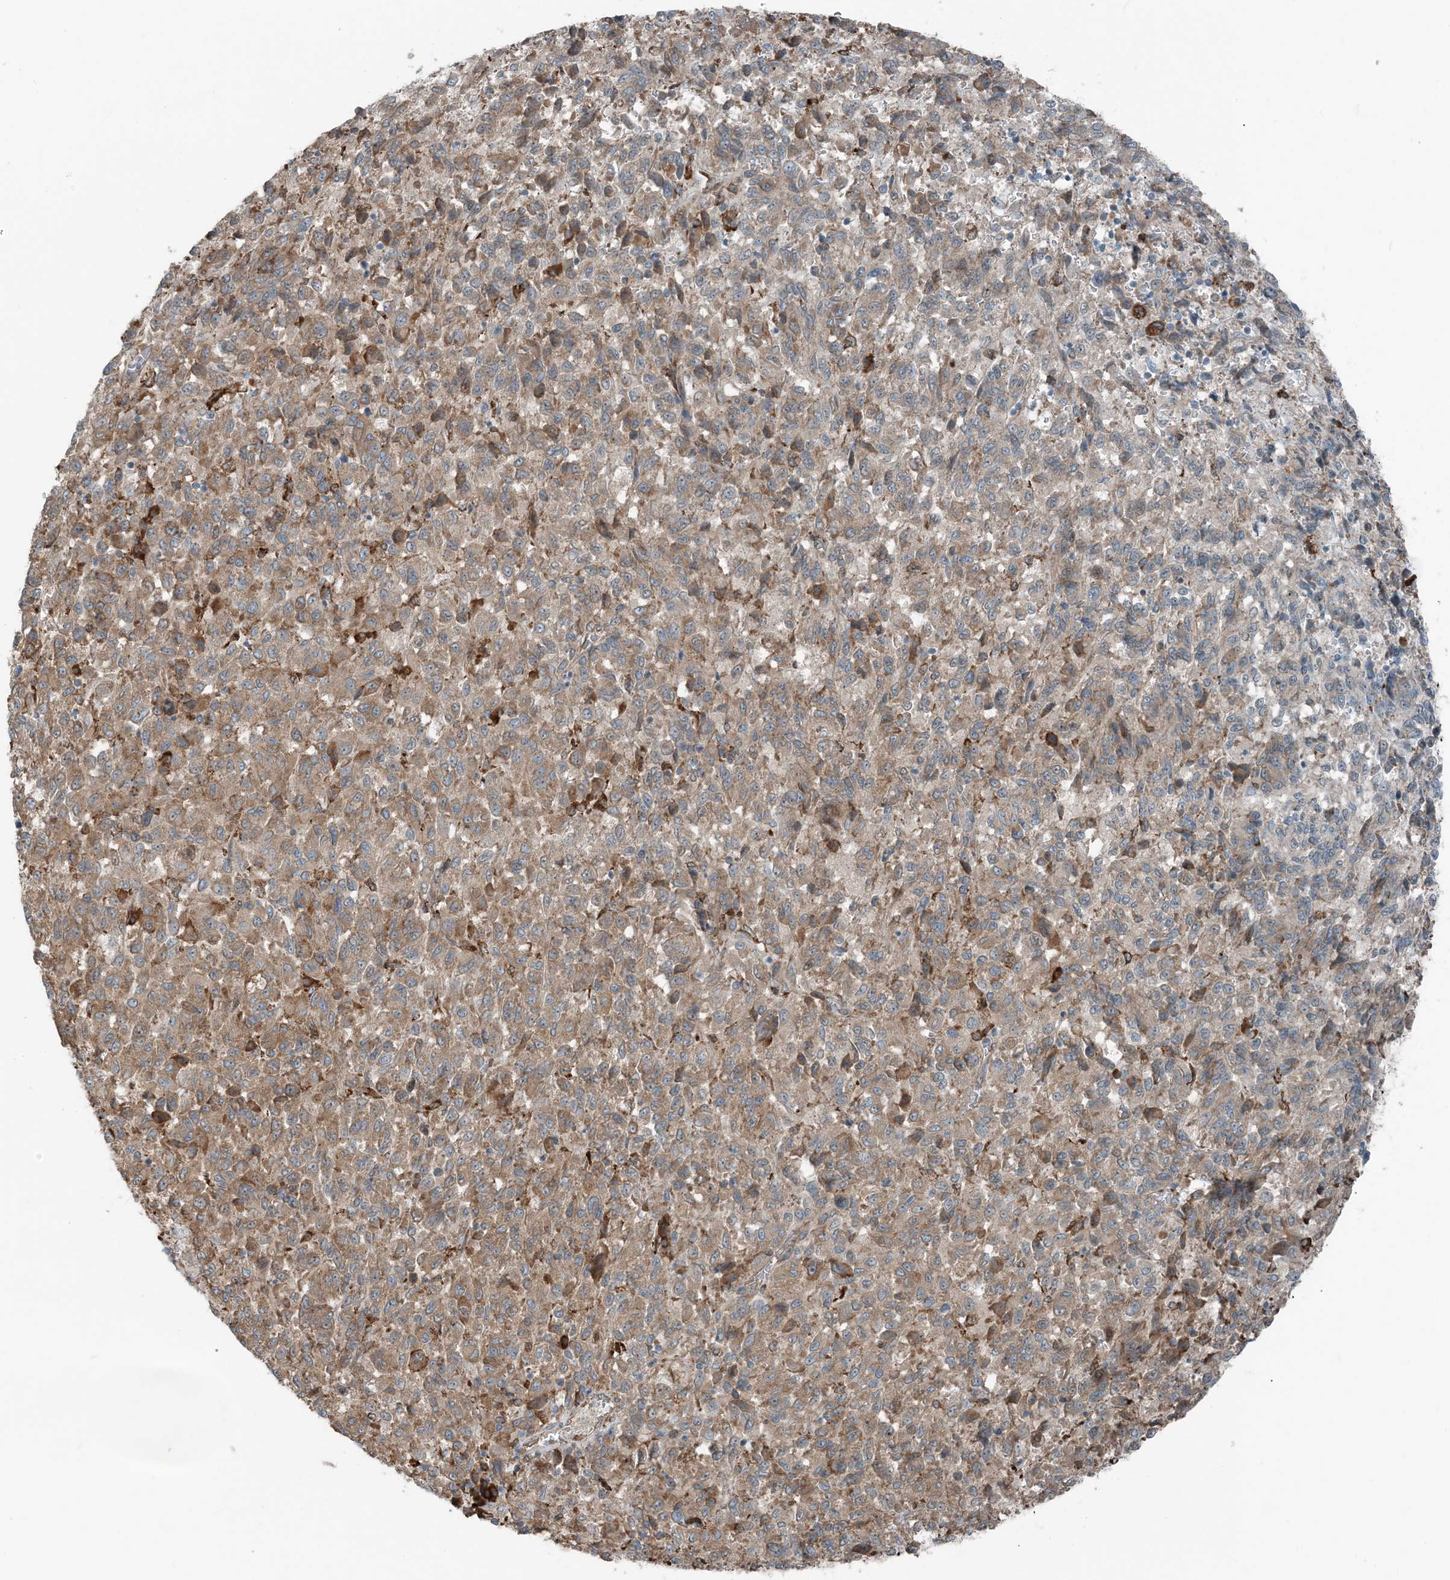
{"staining": {"intensity": "weak", "quantity": ">75%", "location": "cytoplasmic/membranous"}, "tissue": "melanoma", "cell_type": "Tumor cells", "image_type": "cancer", "snomed": [{"axis": "morphology", "description": "Malignant melanoma, Metastatic site"}, {"axis": "topography", "description": "Lung"}], "caption": "IHC of human malignant melanoma (metastatic site) reveals low levels of weak cytoplasmic/membranous positivity in about >75% of tumor cells. Immunohistochemistry stains the protein of interest in brown and the nuclei are stained blue.", "gene": "CERKL", "patient": {"sex": "male", "age": 64}}